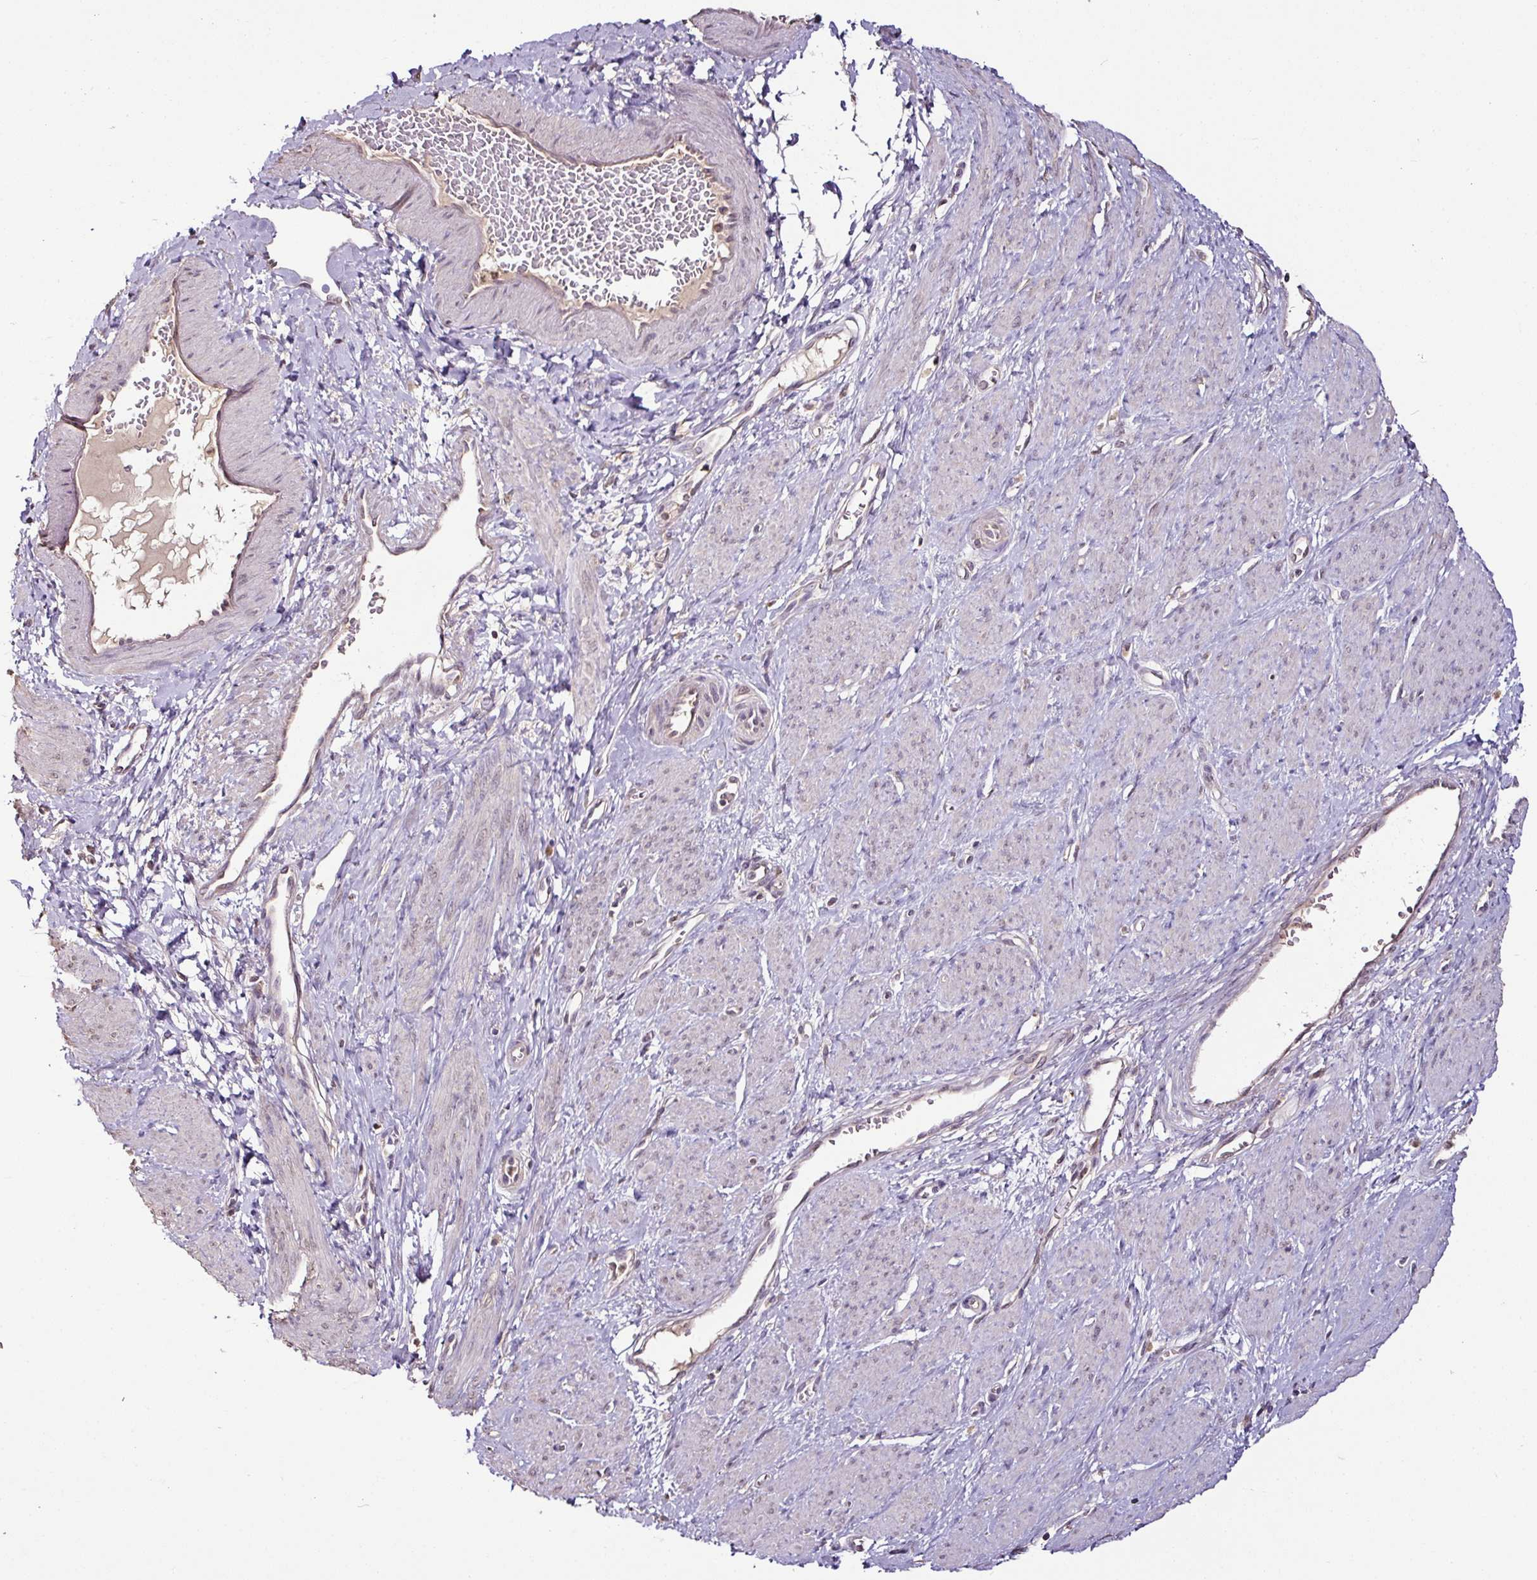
{"staining": {"intensity": "weak", "quantity": "25%-75%", "location": "nuclear"}, "tissue": "smooth muscle", "cell_type": "Smooth muscle cells", "image_type": "normal", "snomed": [{"axis": "morphology", "description": "Normal tissue, NOS"}, {"axis": "topography", "description": "Smooth muscle"}, {"axis": "topography", "description": "Uterus"}], "caption": "Protein expression analysis of benign smooth muscle shows weak nuclear positivity in approximately 25%-75% of smooth muscle cells. The staining was performed using DAB (3,3'-diaminobenzidine) to visualize the protein expression in brown, while the nuclei were stained in blue with hematoxylin (Magnification: 20x).", "gene": "RPL38", "patient": {"sex": "female", "age": 39}}